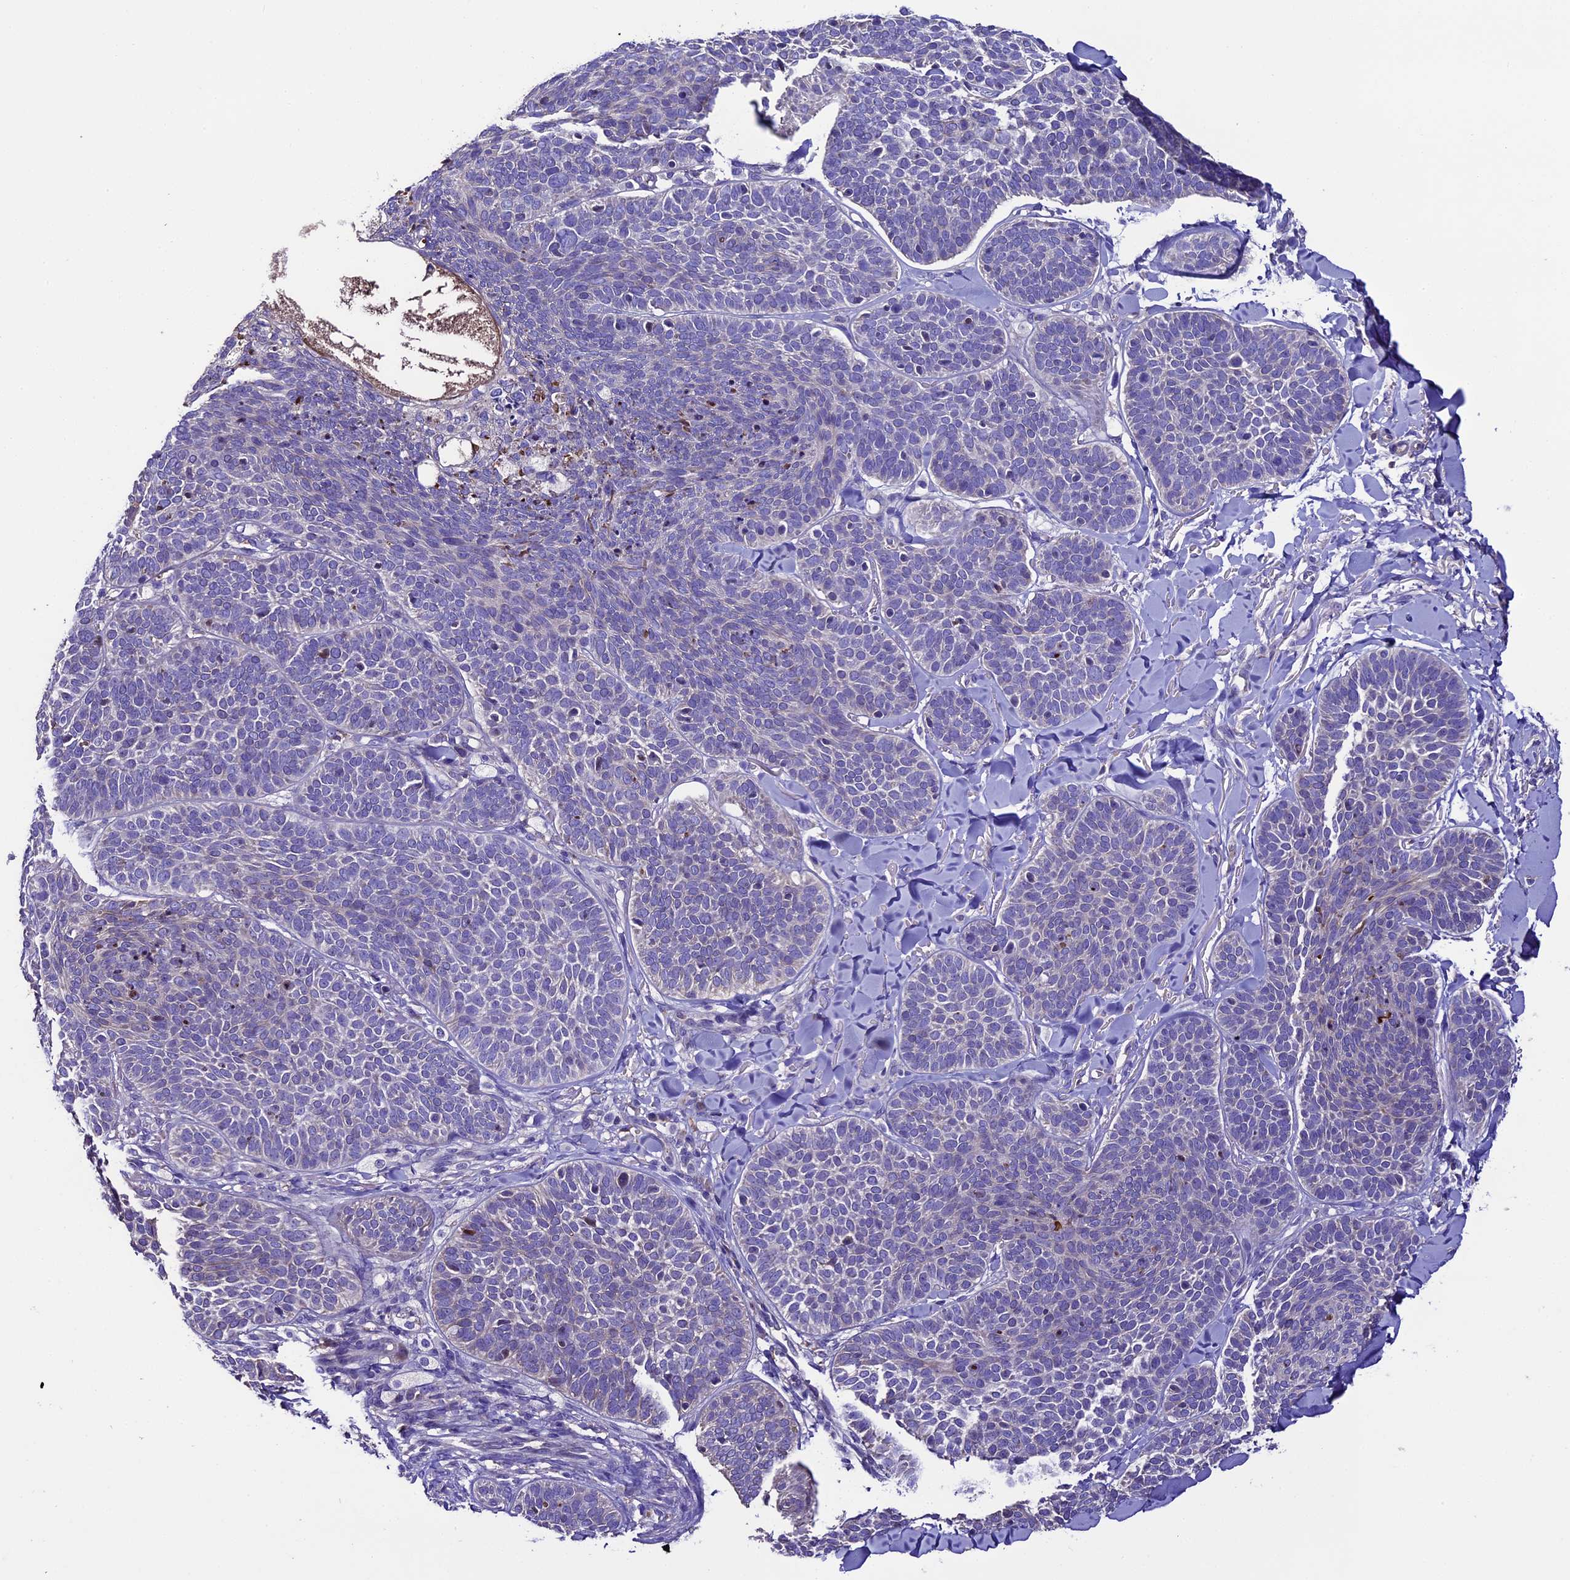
{"staining": {"intensity": "negative", "quantity": "none", "location": "none"}, "tissue": "skin cancer", "cell_type": "Tumor cells", "image_type": "cancer", "snomed": [{"axis": "morphology", "description": "Basal cell carcinoma"}, {"axis": "topography", "description": "Skin"}], "caption": "An IHC image of basal cell carcinoma (skin) is shown. There is no staining in tumor cells of basal cell carcinoma (skin).", "gene": "TCP11L2", "patient": {"sex": "male", "age": 85}}